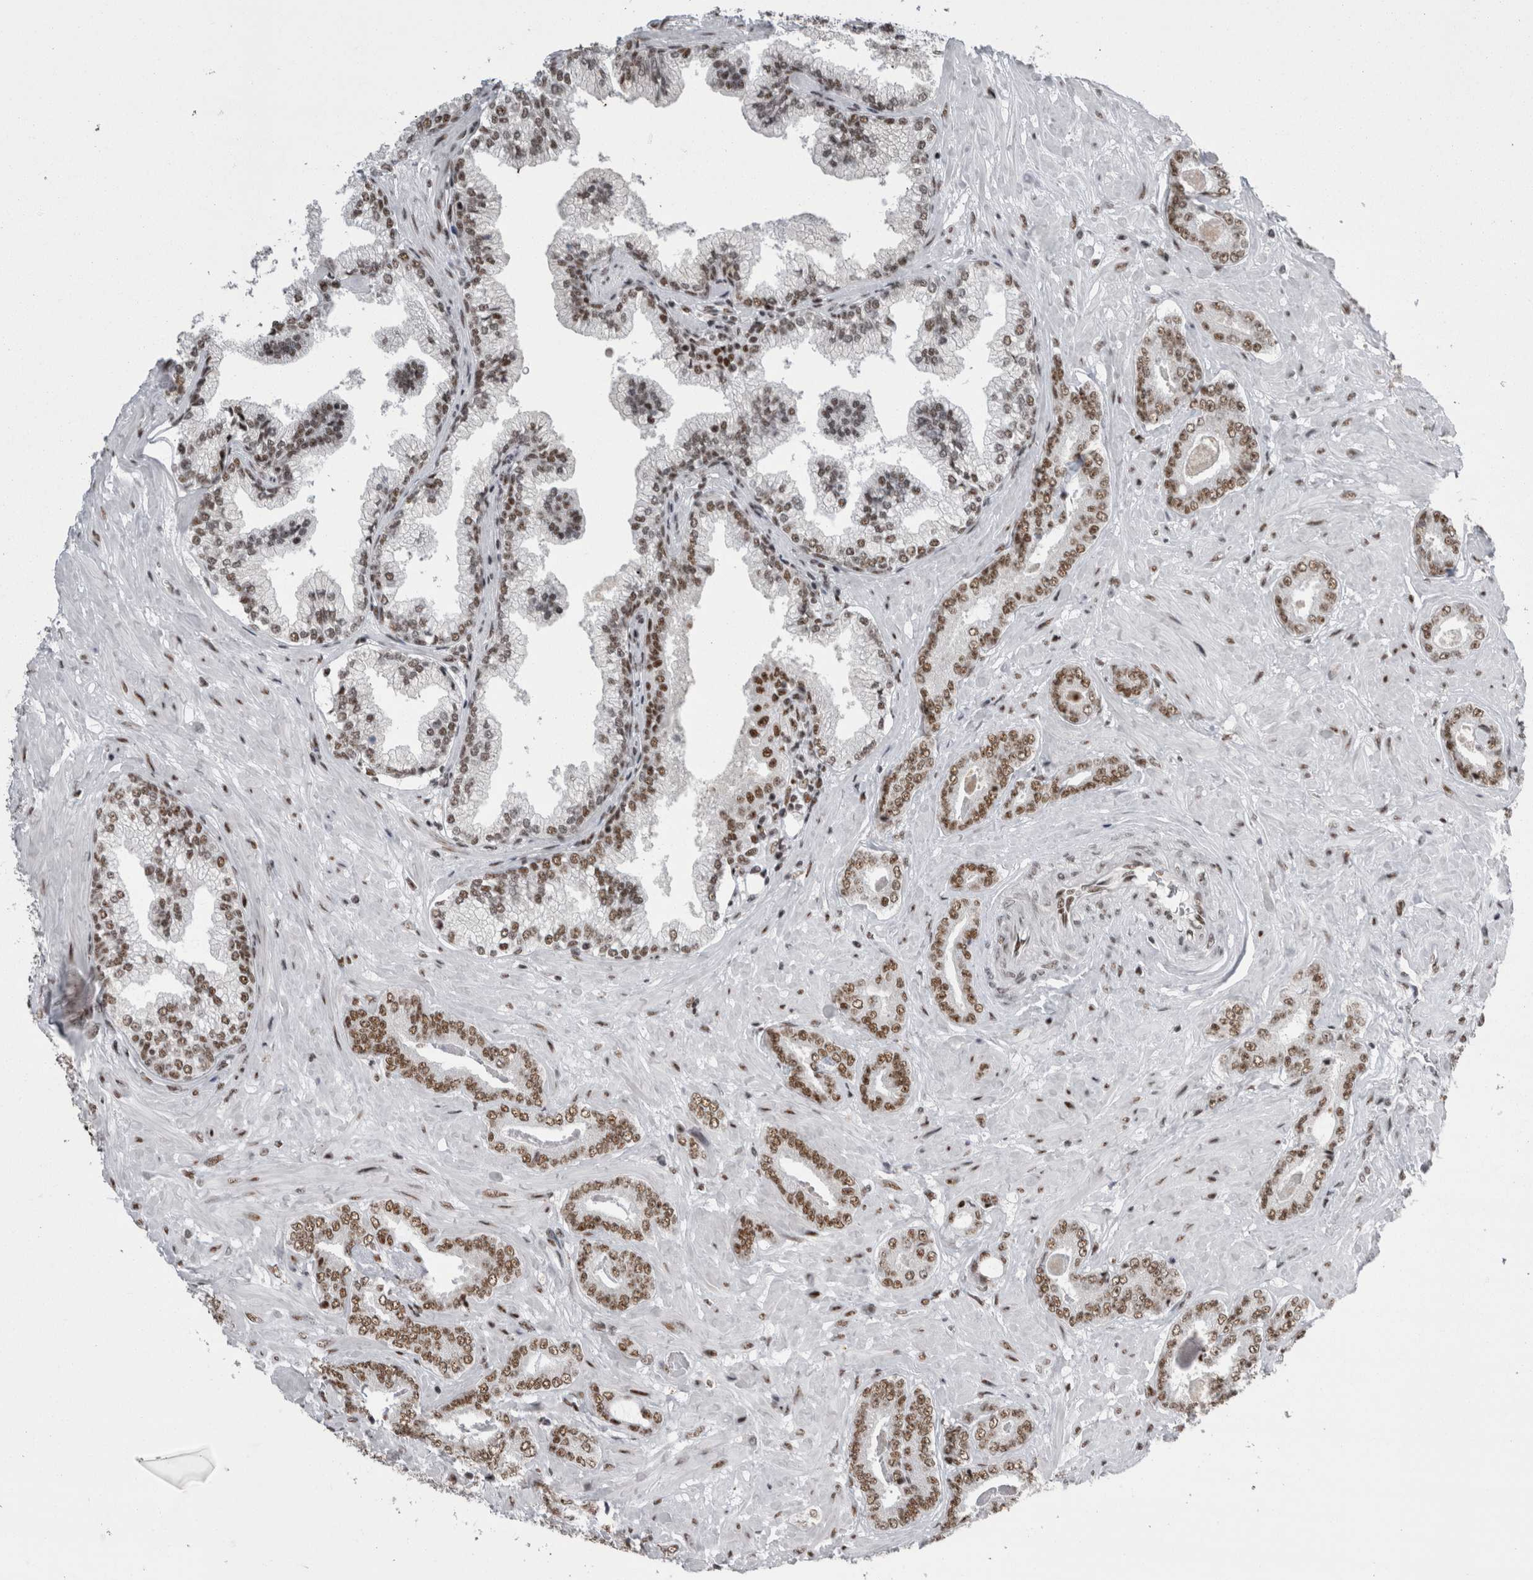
{"staining": {"intensity": "moderate", "quantity": ">75%", "location": "nuclear"}, "tissue": "prostate cancer", "cell_type": "Tumor cells", "image_type": "cancer", "snomed": [{"axis": "morphology", "description": "Adenocarcinoma, Low grade"}, {"axis": "topography", "description": "Prostate"}], "caption": "Prostate adenocarcinoma (low-grade) was stained to show a protein in brown. There is medium levels of moderate nuclear positivity in approximately >75% of tumor cells. Nuclei are stained in blue.", "gene": "SNRNP40", "patient": {"sex": "male", "age": 71}}